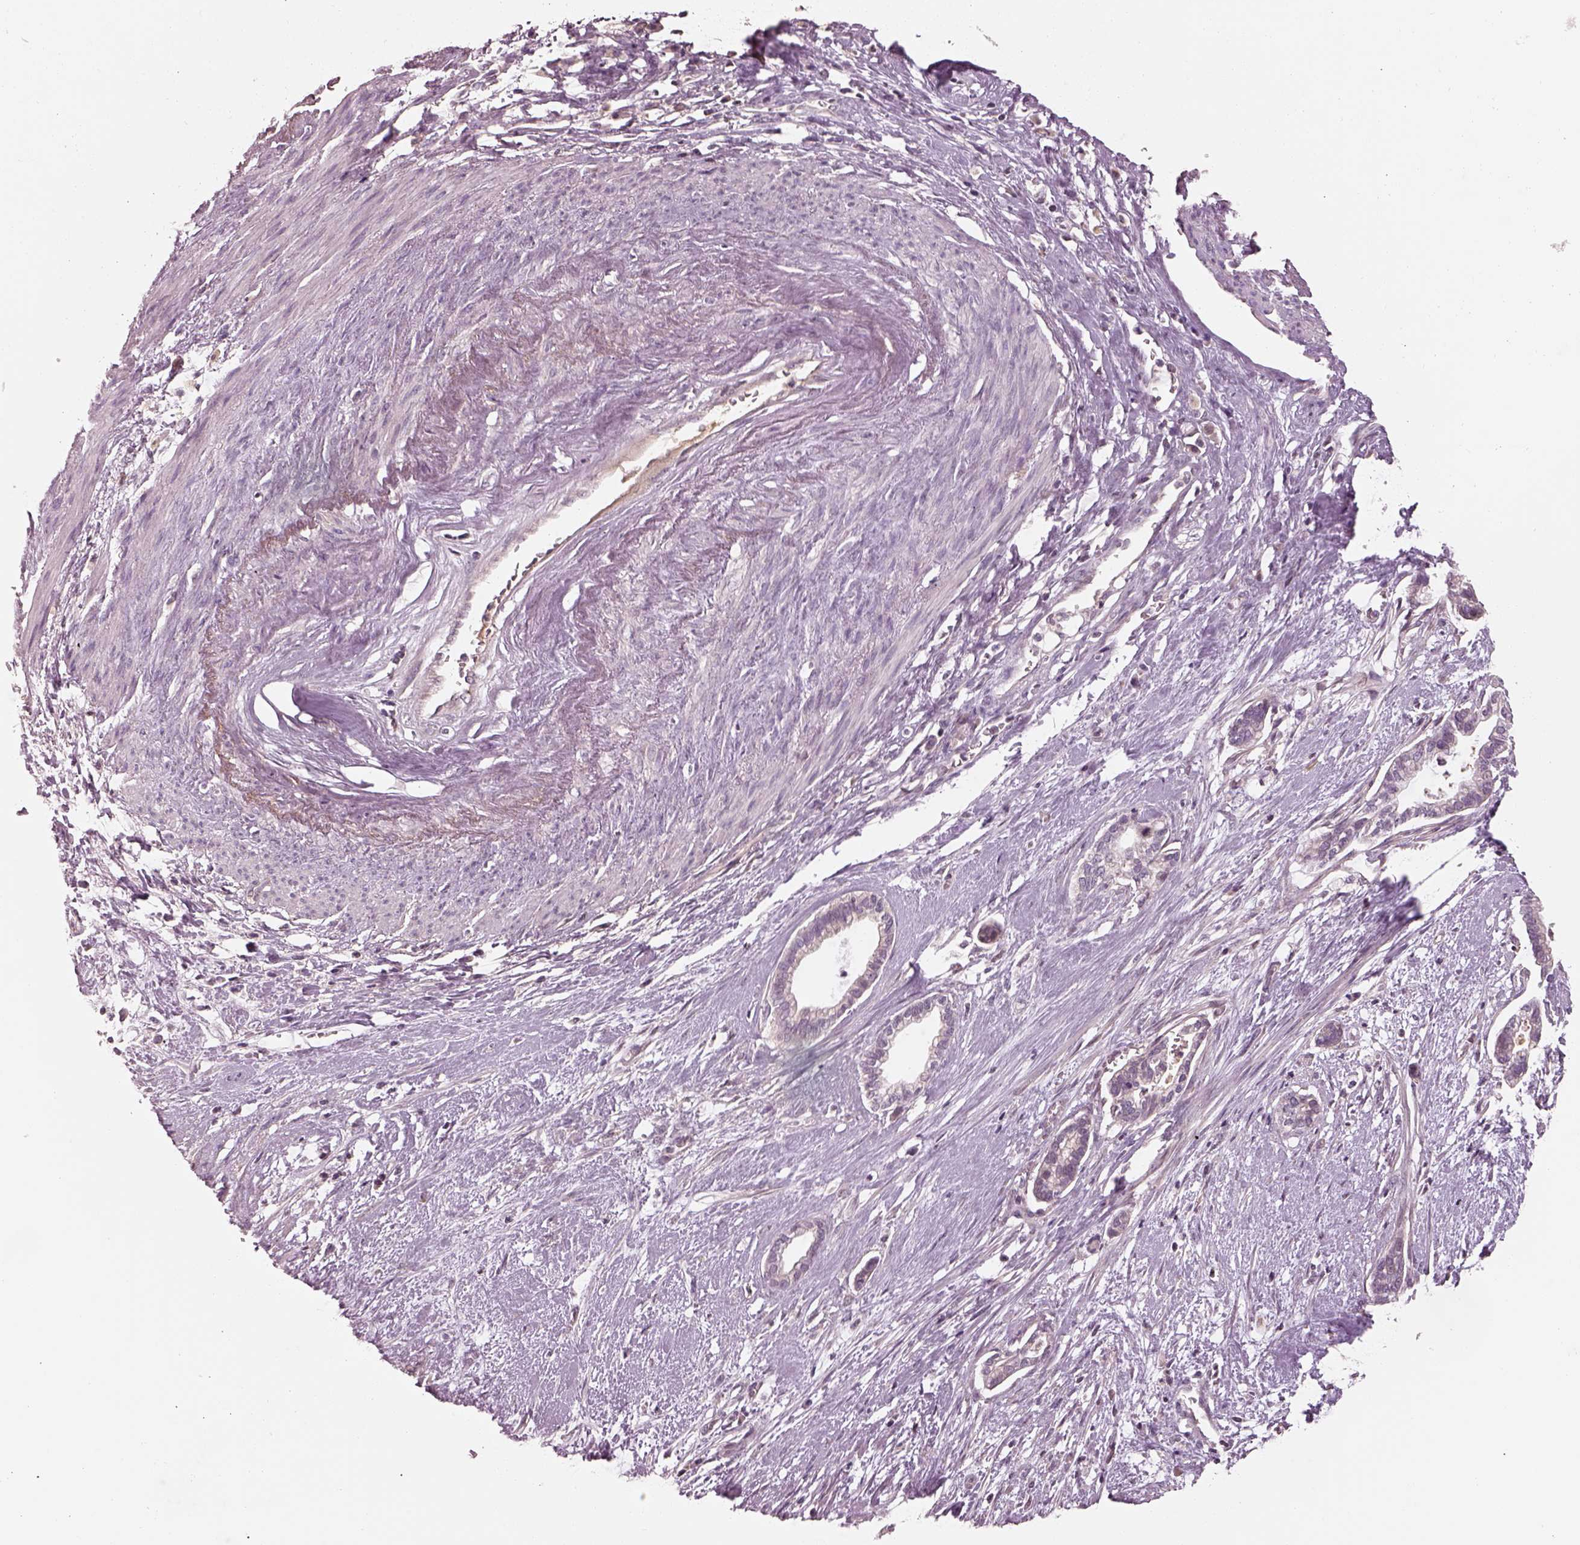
{"staining": {"intensity": "negative", "quantity": "none", "location": "none"}, "tissue": "cervical cancer", "cell_type": "Tumor cells", "image_type": "cancer", "snomed": [{"axis": "morphology", "description": "Adenocarcinoma, NOS"}, {"axis": "topography", "description": "Cervix"}], "caption": "The histopathology image demonstrates no staining of tumor cells in cervical cancer.", "gene": "TLX3", "patient": {"sex": "female", "age": 62}}